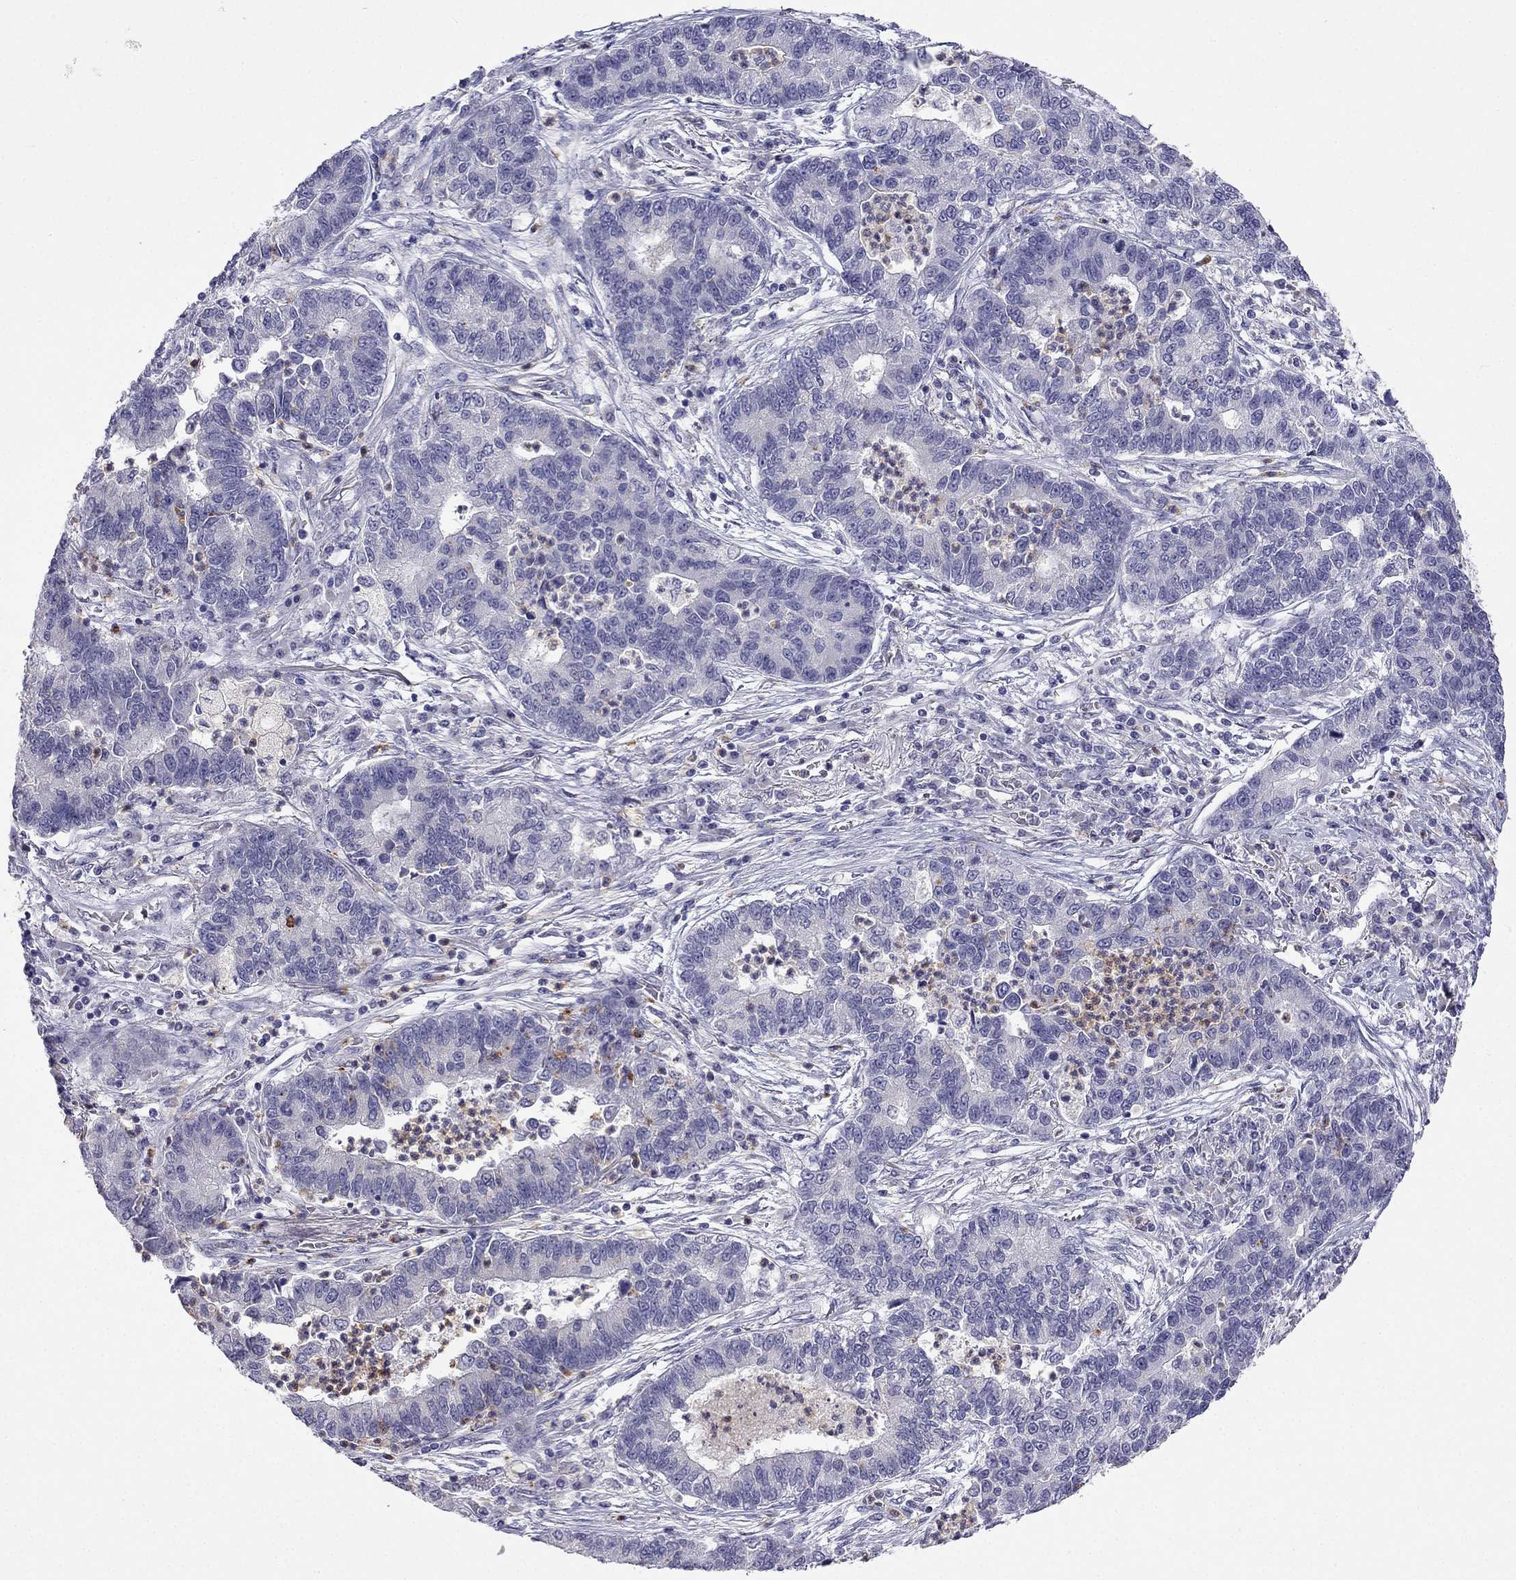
{"staining": {"intensity": "negative", "quantity": "none", "location": "none"}, "tissue": "lung cancer", "cell_type": "Tumor cells", "image_type": "cancer", "snomed": [{"axis": "morphology", "description": "Adenocarcinoma, NOS"}, {"axis": "topography", "description": "Lung"}], "caption": "There is no significant staining in tumor cells of lung cancer (adenocarcinoma).", "gene": "C16orf89", "patient": {"sex": "female", "age": 57}}